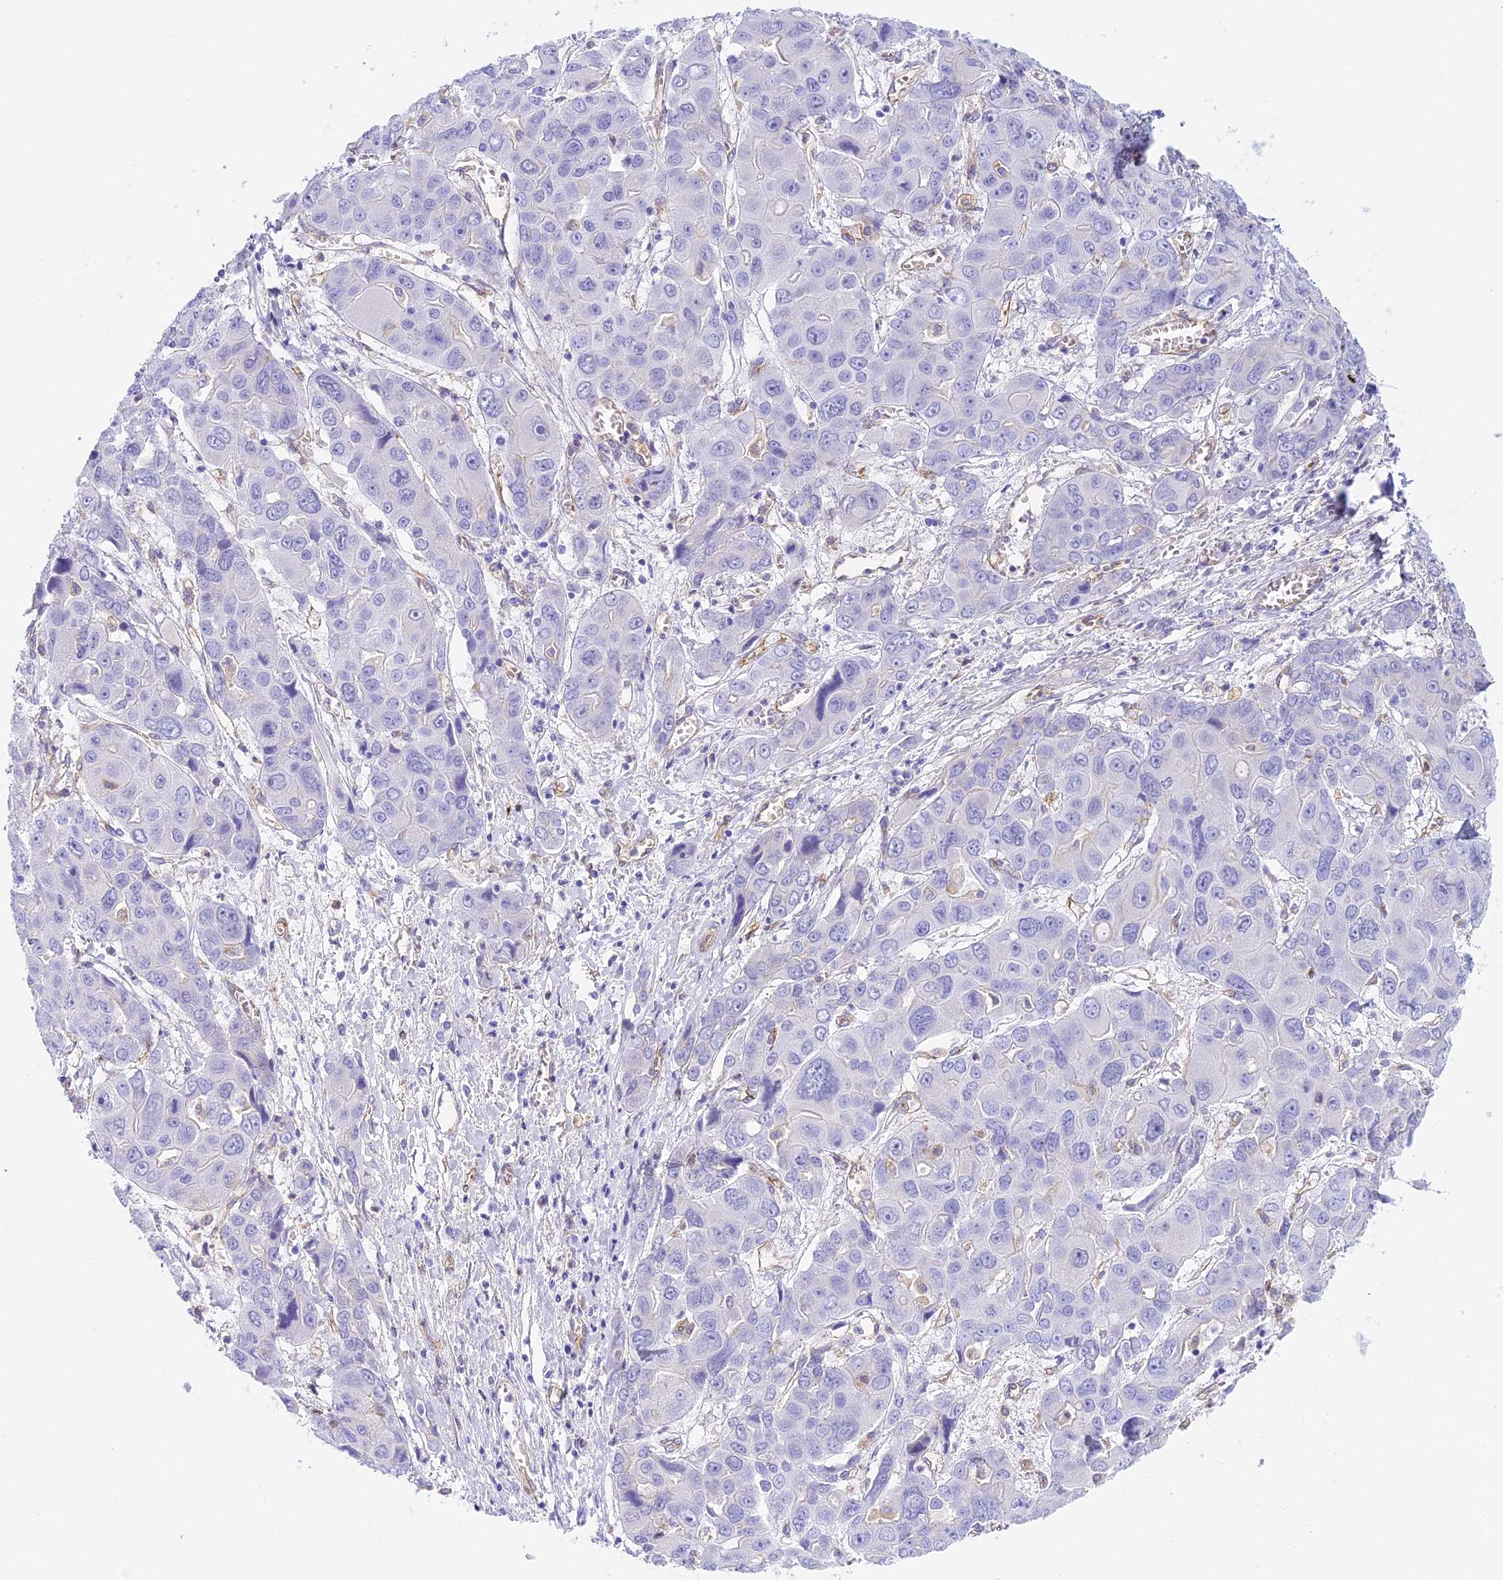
{"staining": {"intensity": "negative", "quantity": "none", "location": "none"}, "tissue": "liver cancer", "cell_type": "Tumor cells", "image_type": "cancer", "snomed": [{"axis": "morphology", "description": "Cholangiocarcinoma"}, {"axis": "topography", "description": "Liver"}], "caption": "Tumor cells are negative for protein expression in human liver cancer.", "gene": "HOMER3", "patient": {"sex": "male", "age": 67}}